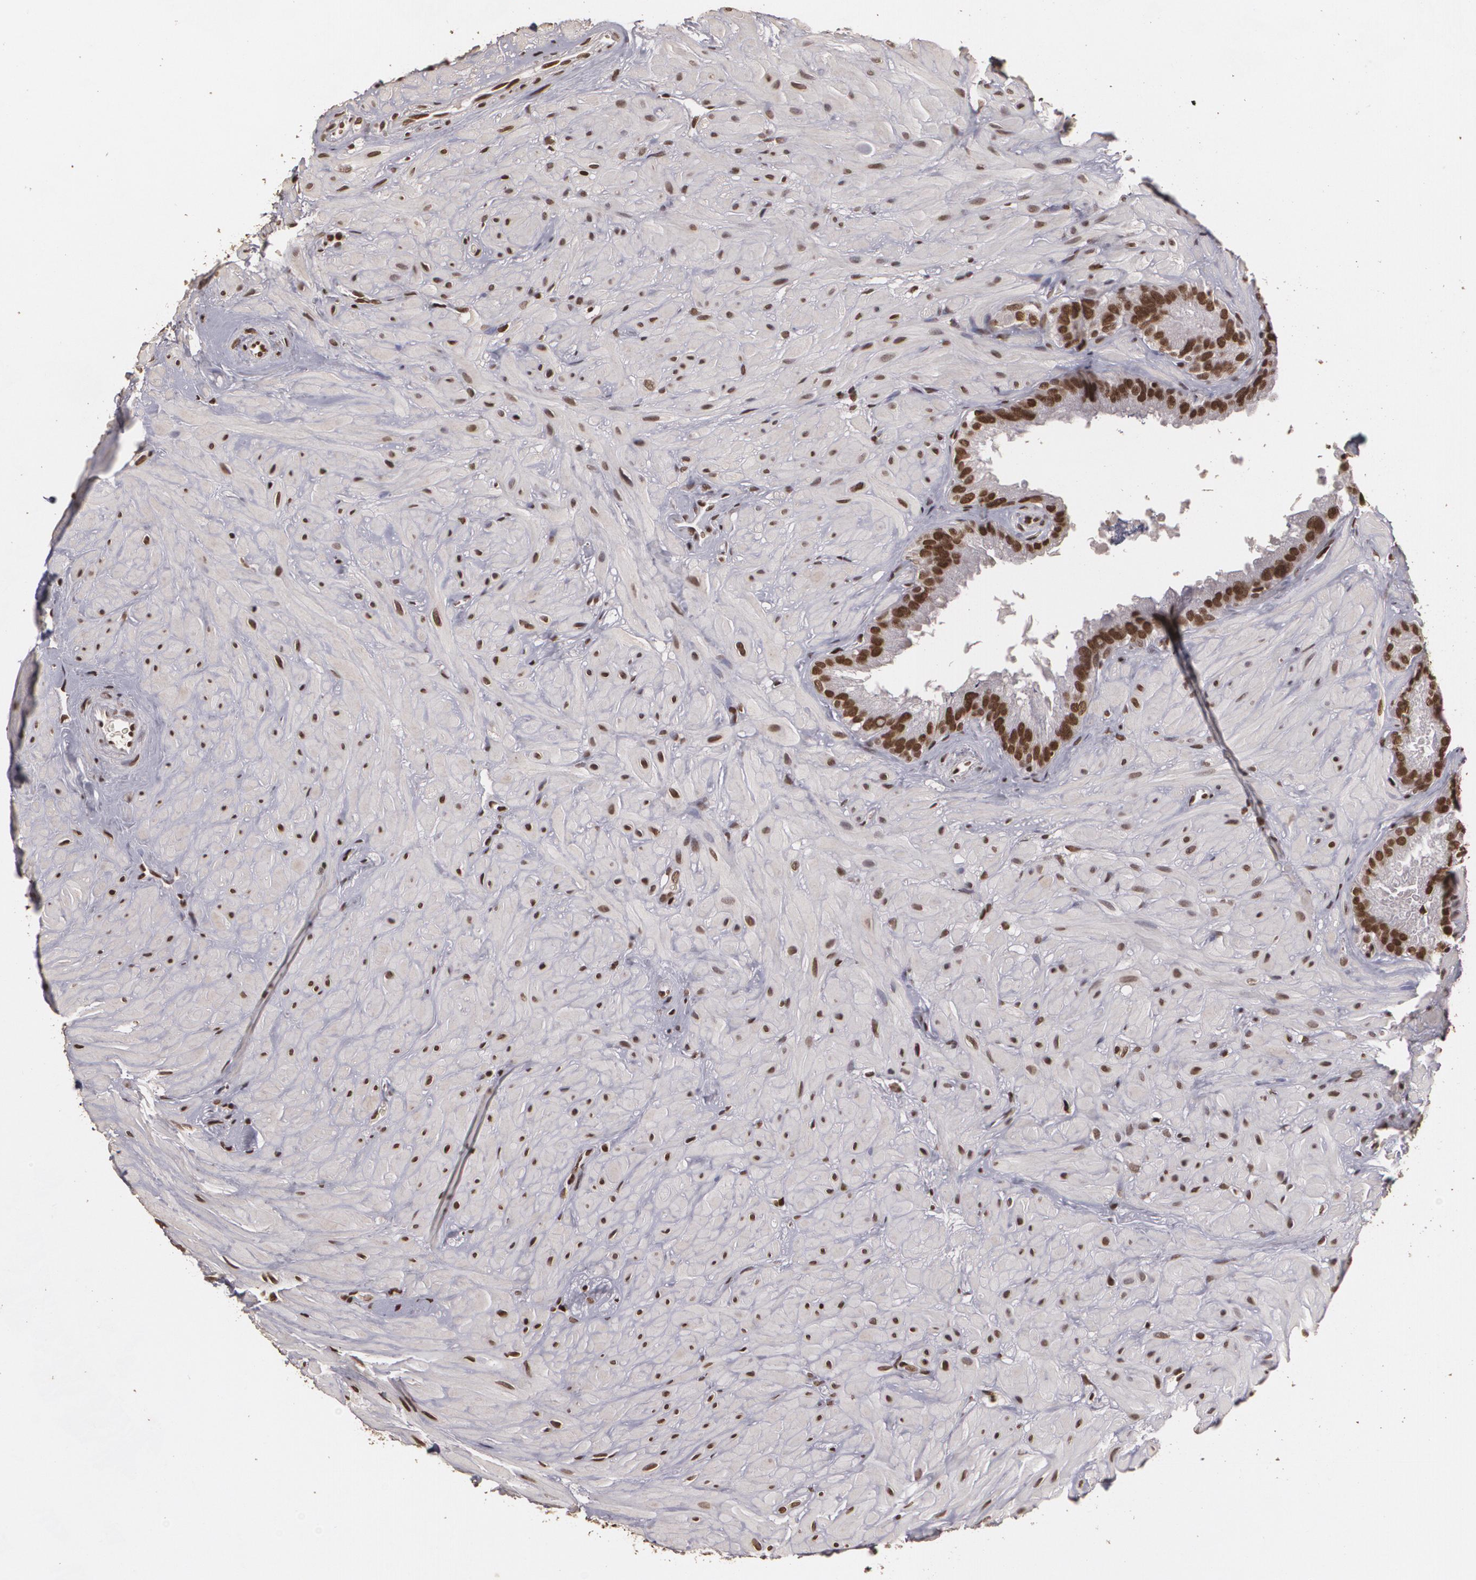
{"staining": {"intensity": "strong", "quantity": ">75%", "location": "nuclear"}, "tissue": "seminal vesicle", "cell_type": "Glandular cells", "image_type": "normal", "snomed": [{"axis": "morphology", "description": "Normal tissue, NOS"}, {"axis": "topography", "description": "Prostate"}, {"axis": "topography", "description": "Seminal veicle"}], "caption": "A histopathology image of human seminal vesicle stained for a protein shows strong nuclear brown staining in glandular cells.", "gene": "RCOR1", "patient": {"sex": "male", "age": 63}}